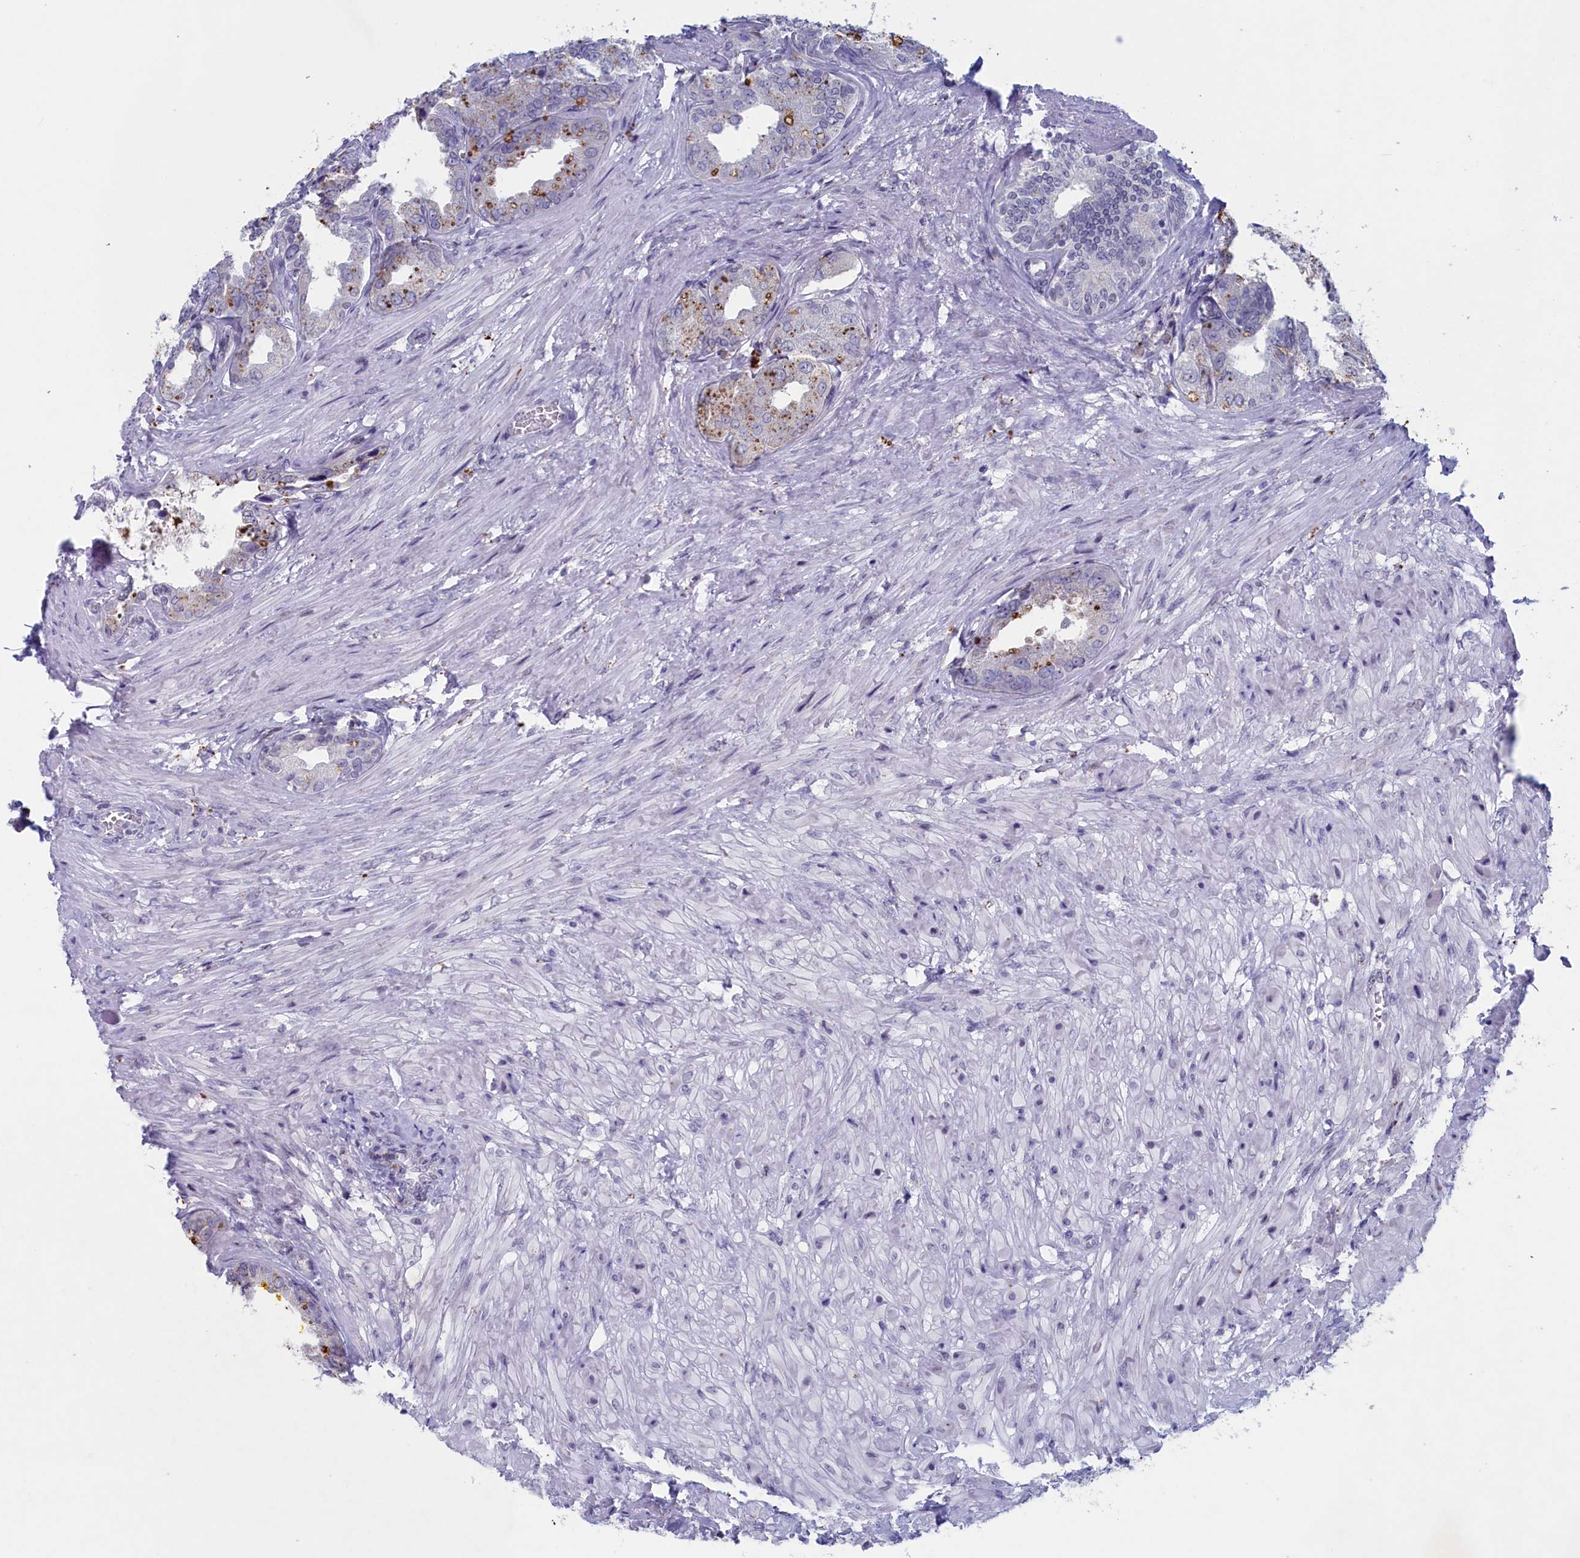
{"staining": {"intensity": "negative", "quantity": "none", "location": "none"}, "tissue": "seminal vesicle", "cell_type": "Glandular cells", "image_type": "normal", "snomed": [{"axis": "morphology", "description": "Normal tissue, NOS"}, {"axis": "topography", "description": "Seminal veicle"}], "caption": "This is an immunohistochemistry photomicrograph of benign seminal vesicle. There is no positivity in glandular cells.", "gene": "WDR76", "patient": {"sex": "male", "age": 63}}